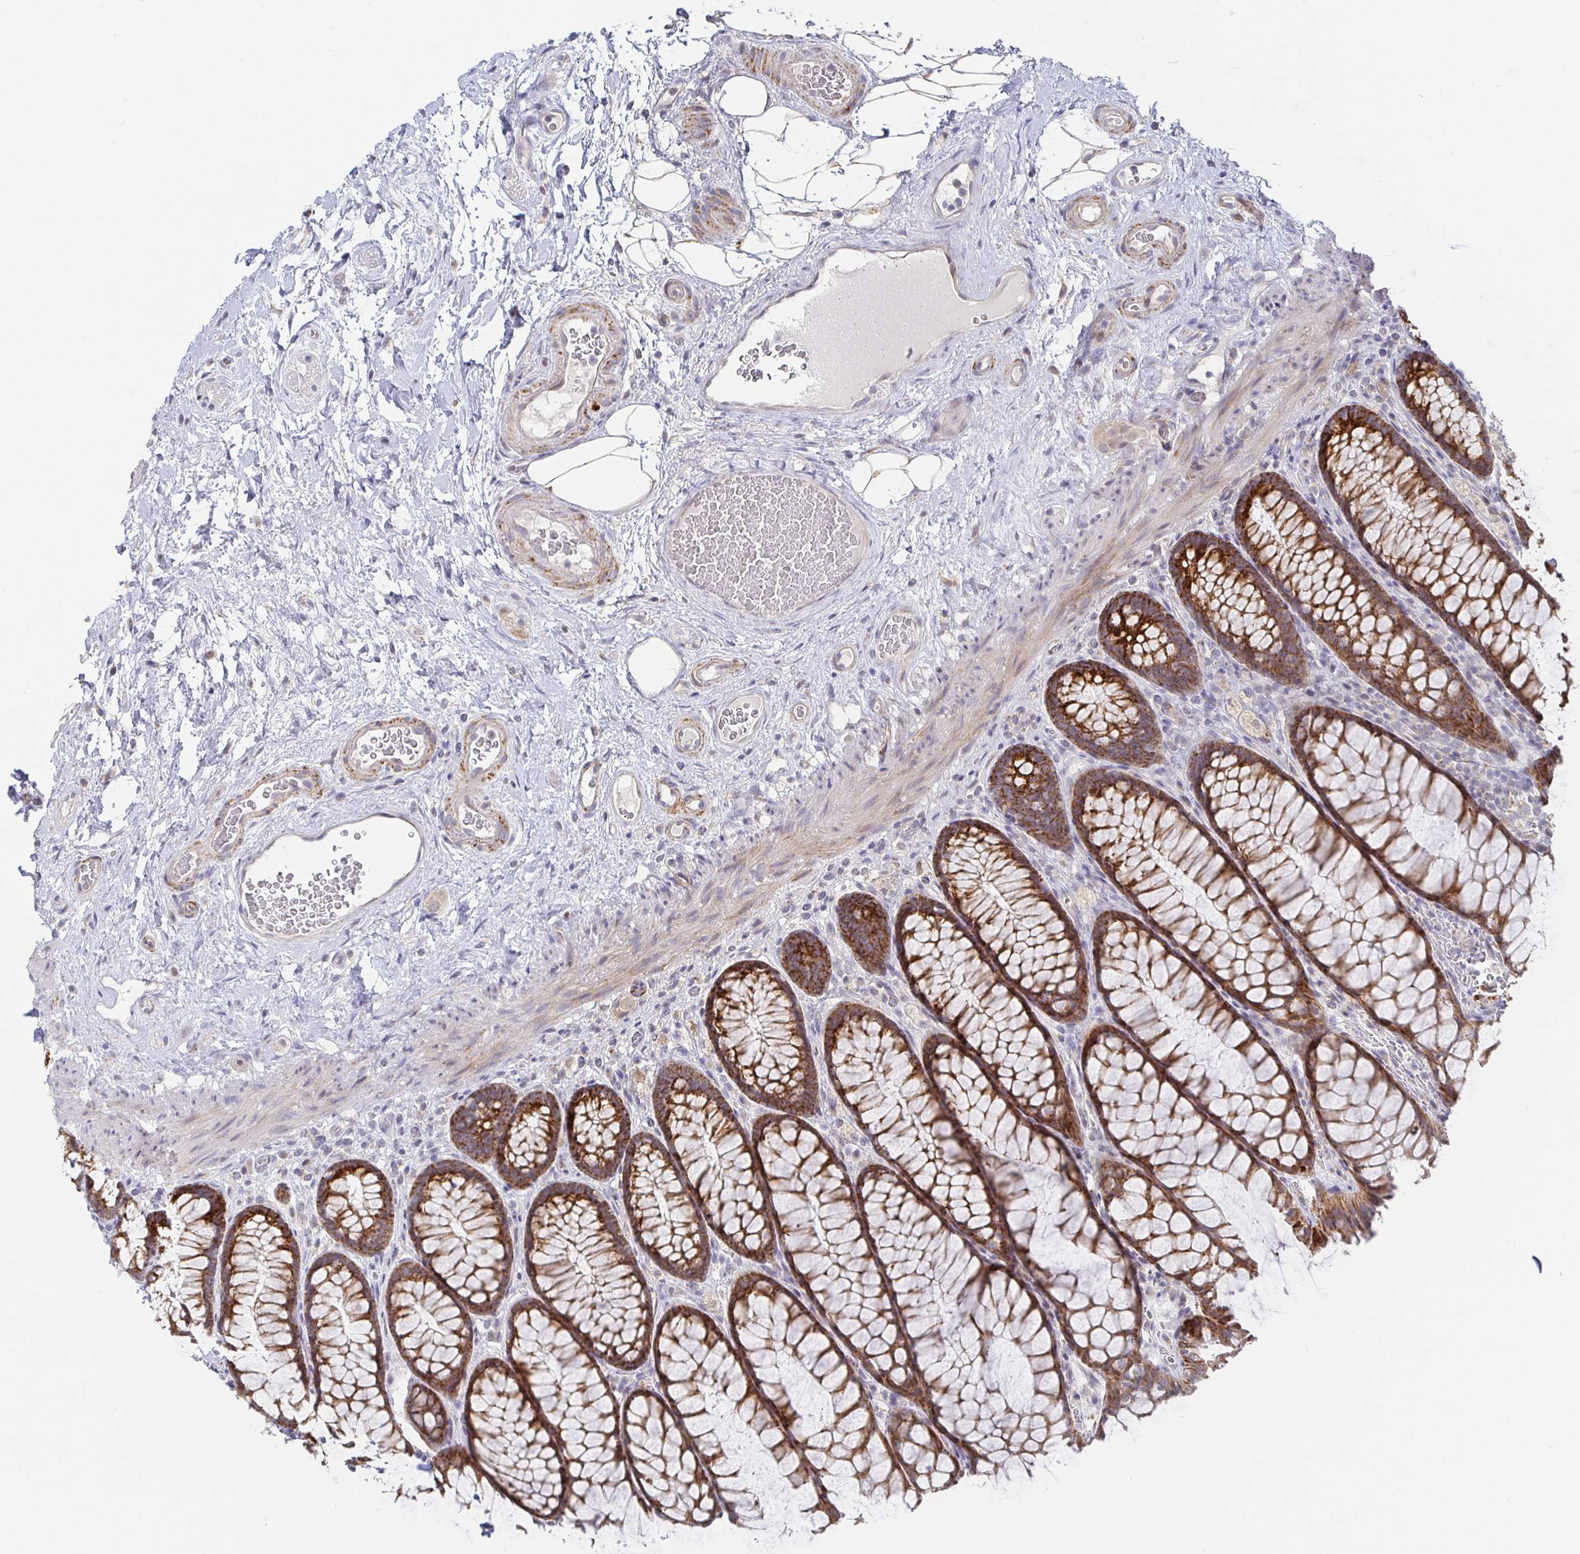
{"staining": {"intensity": "strong", "quantity": ">75%", "location": "cytoplasmic/membranous"}, "tissue": "rectum", "cell_type": "Glandular cells", "image_type": "normal", "snomed": [{"axis": "morphology", "description": "Normal tissue, NOS"}, {"axis": "topography", "description": "Rectum"}], "caption": "Brown immunohistochemical staining in benign human rectum shows strong cytoplasmic/membranous staining in approximately >75% of glandular cells.", "gene": "CIT", "patient": {"sex": "female", "age": 67}}